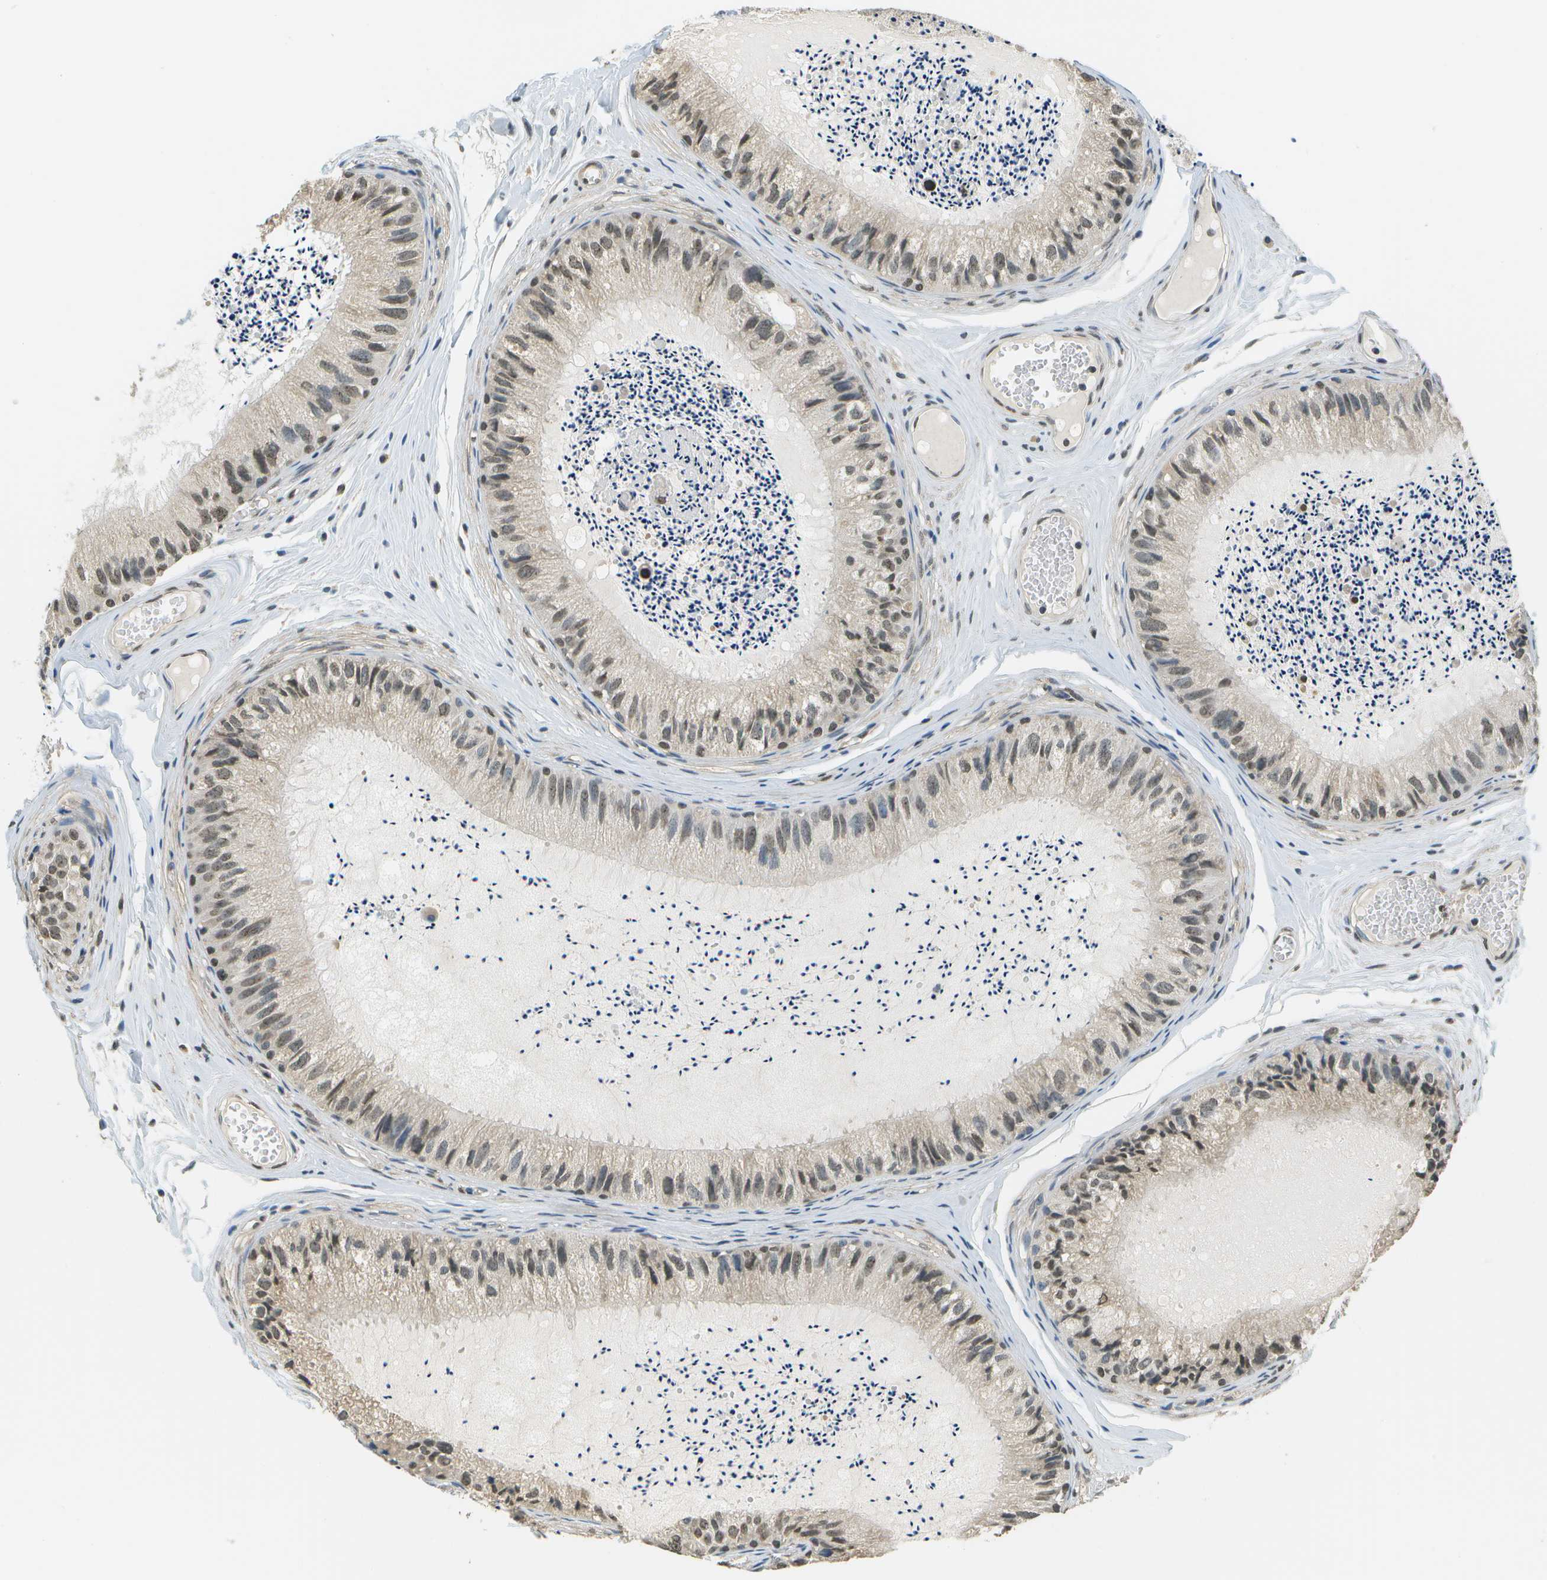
{"staining": {"intensity": "moderate", "quantity": ">75%", "location": "nuclear"}, "tissue": "epididymis", "cell_type": "Glandular cells", "image_type": "normal", "snomed": [{"axis": "morphology", "description": "Normal tissue, NOS"}, {"axis": "topography", "description": "Epididymis"}], "caption": "Glandular cells reveal medium levels of moderate nuclear expression in approximately >75% of cells in benign epididymis. Ihc stains the protein in brown and the nuclei are stained blue.", "gene": "ABL2", "patient": {"sex": "male", "age": 31}}